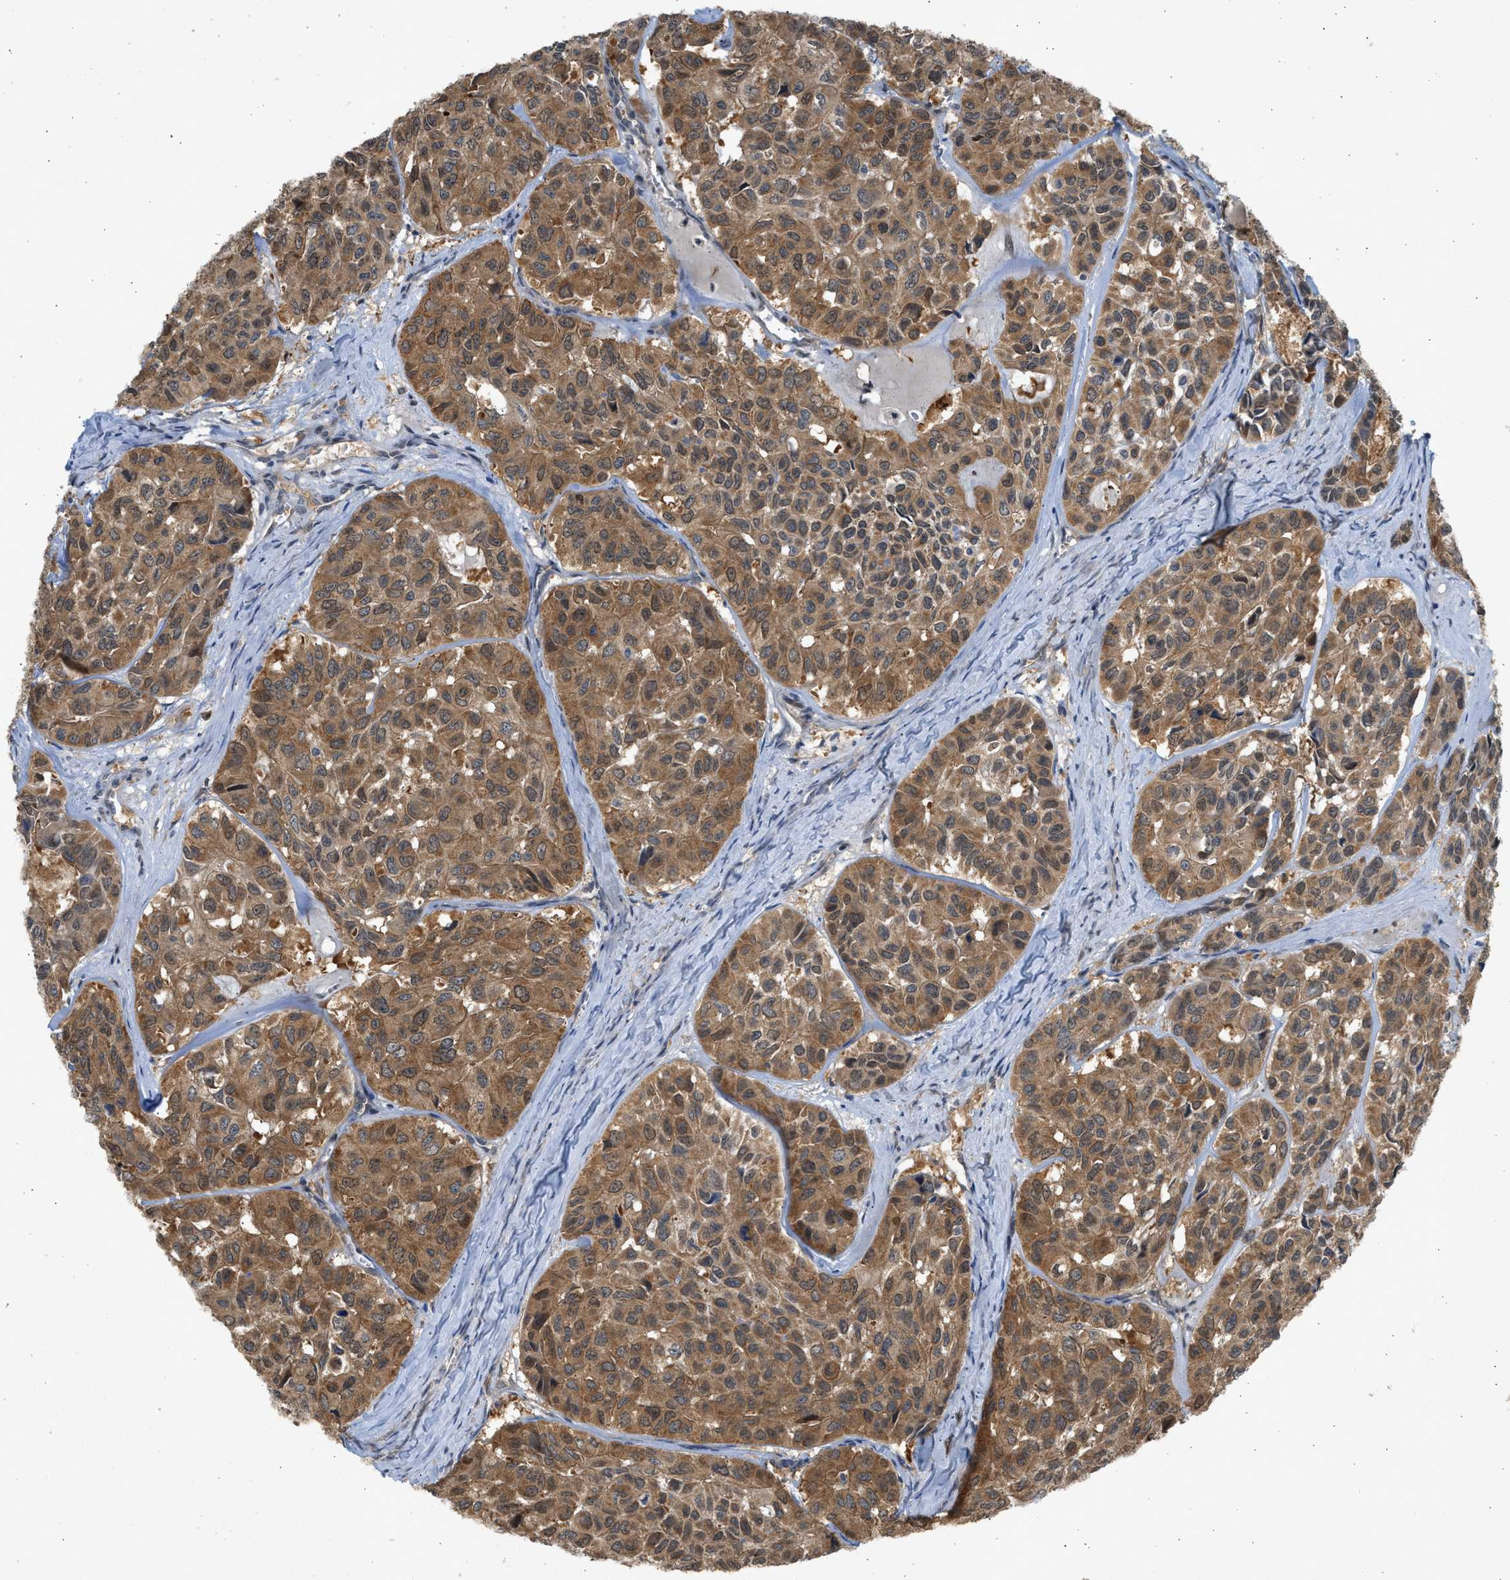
{"staining": {"intensity": "moderate", "quantity": ">75%", "location": "cytoplasmic/membranous"}, "tissue": "head and neck cancer", "cell_type": "Tumor cells", "image_type": "cancer", "snomed": [{"axis": "morphology", "description": "Adenocarcinoma, NOS"}, {"axis": "topography", "description": "Salivary gland, NOS"}, {"axis": "topography", "description": "Head-Neck"}], "caption": "Head and neck adenocarcinoma stained with immunohistochemistry (IHC) demonstrates moderate cytoplasmic/membranous expression in about >75% of tumor cells.", "gene": "MAPK7", "patient": {"sex": "female", "age": 76}}